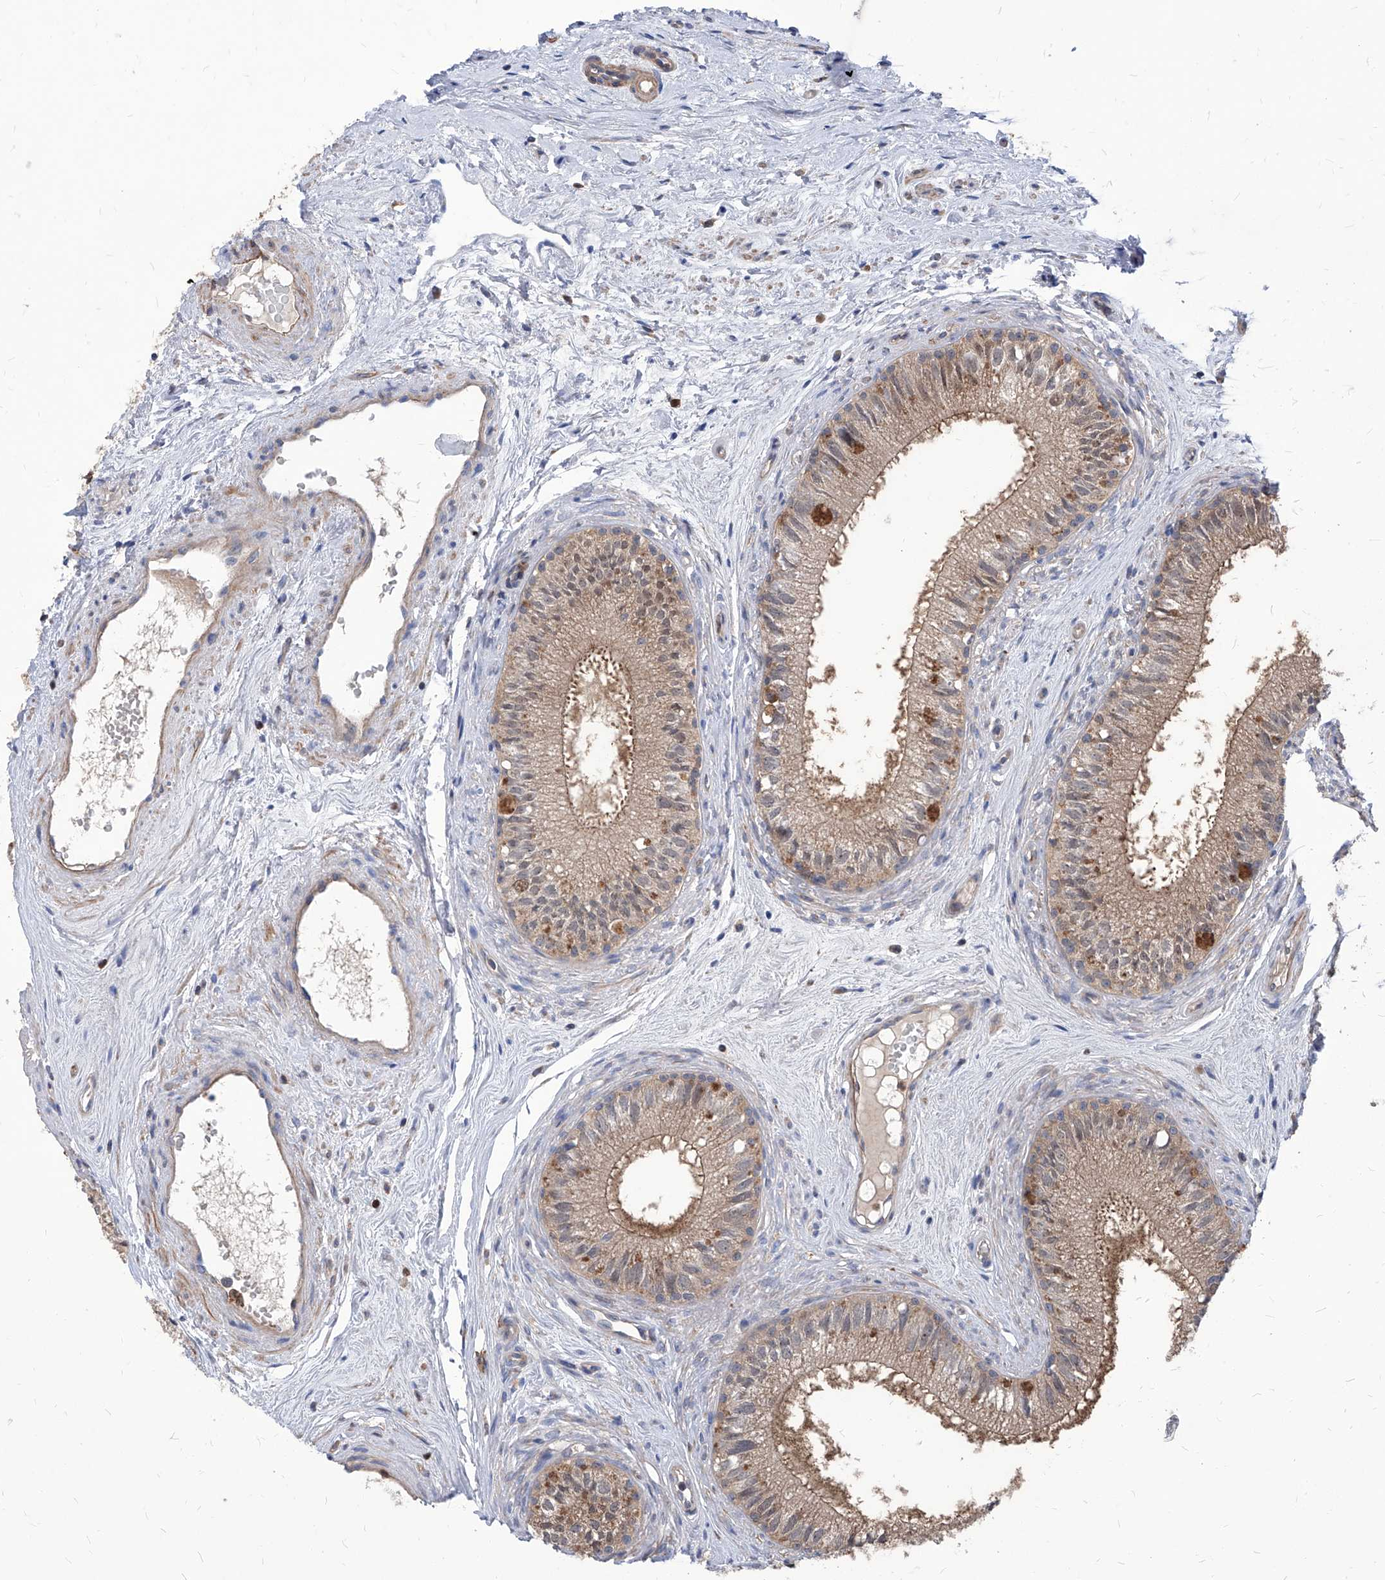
{"staining": {"intensity": "strong", "quantity": "25%-75%", "location": "cytoplasmic/membranous"}, "tissue": "epididymis", "cell_type": "Glandular cells", "image_type": "normal", "snomed": [{"axis": "morphology", "description": "Normal tissue, NOS"}, {"axis": "topography", "description": "Epididymis"}], "caption": "The histopathology image shows staining of benign epididymis, revealing strong cytoplasmic/membranous protein expression (brown color) within glandular cells.", "gene": "ABRACL", "patient": {"sex": "male", "age": 71}}